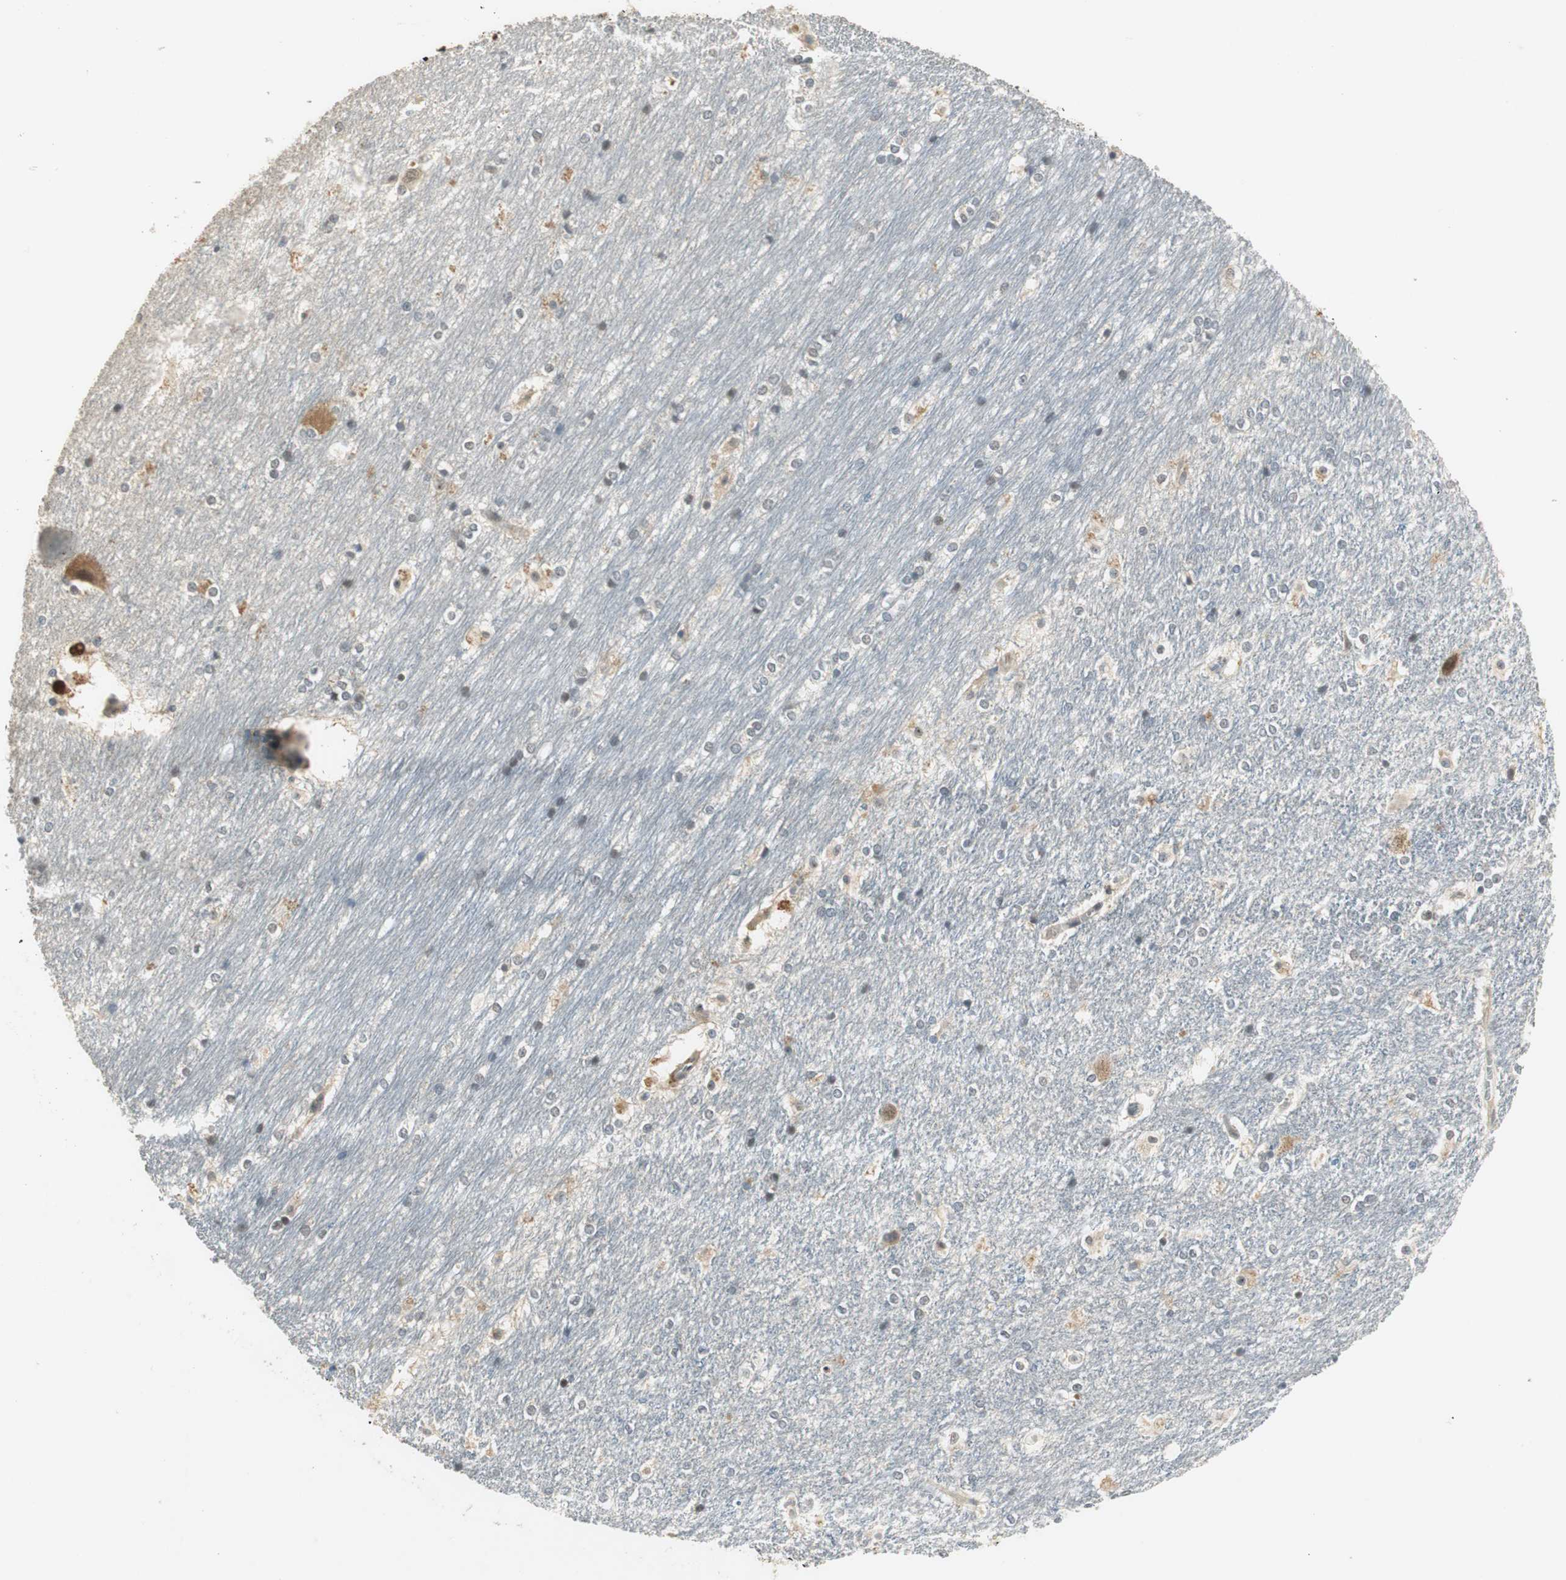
{"staining": {"intensity": "weak", "quantity": "<25%", "location": "nuclear"}, "tissue": "hippocampus", "cell_type": "Glial cells", "image_type": "normal", "snomed": [{"axis": "morphology", "description": "Normal tissue, NOS"}, {"axis": "topography", "description": "Hippocampus"}], "caption": "DAB immunohistochemical staining of benign human hippocampus exhibits no significant staining in glial cells.", "gene": "PSMB4", "patient": {"sex": "female", "age": 19}}